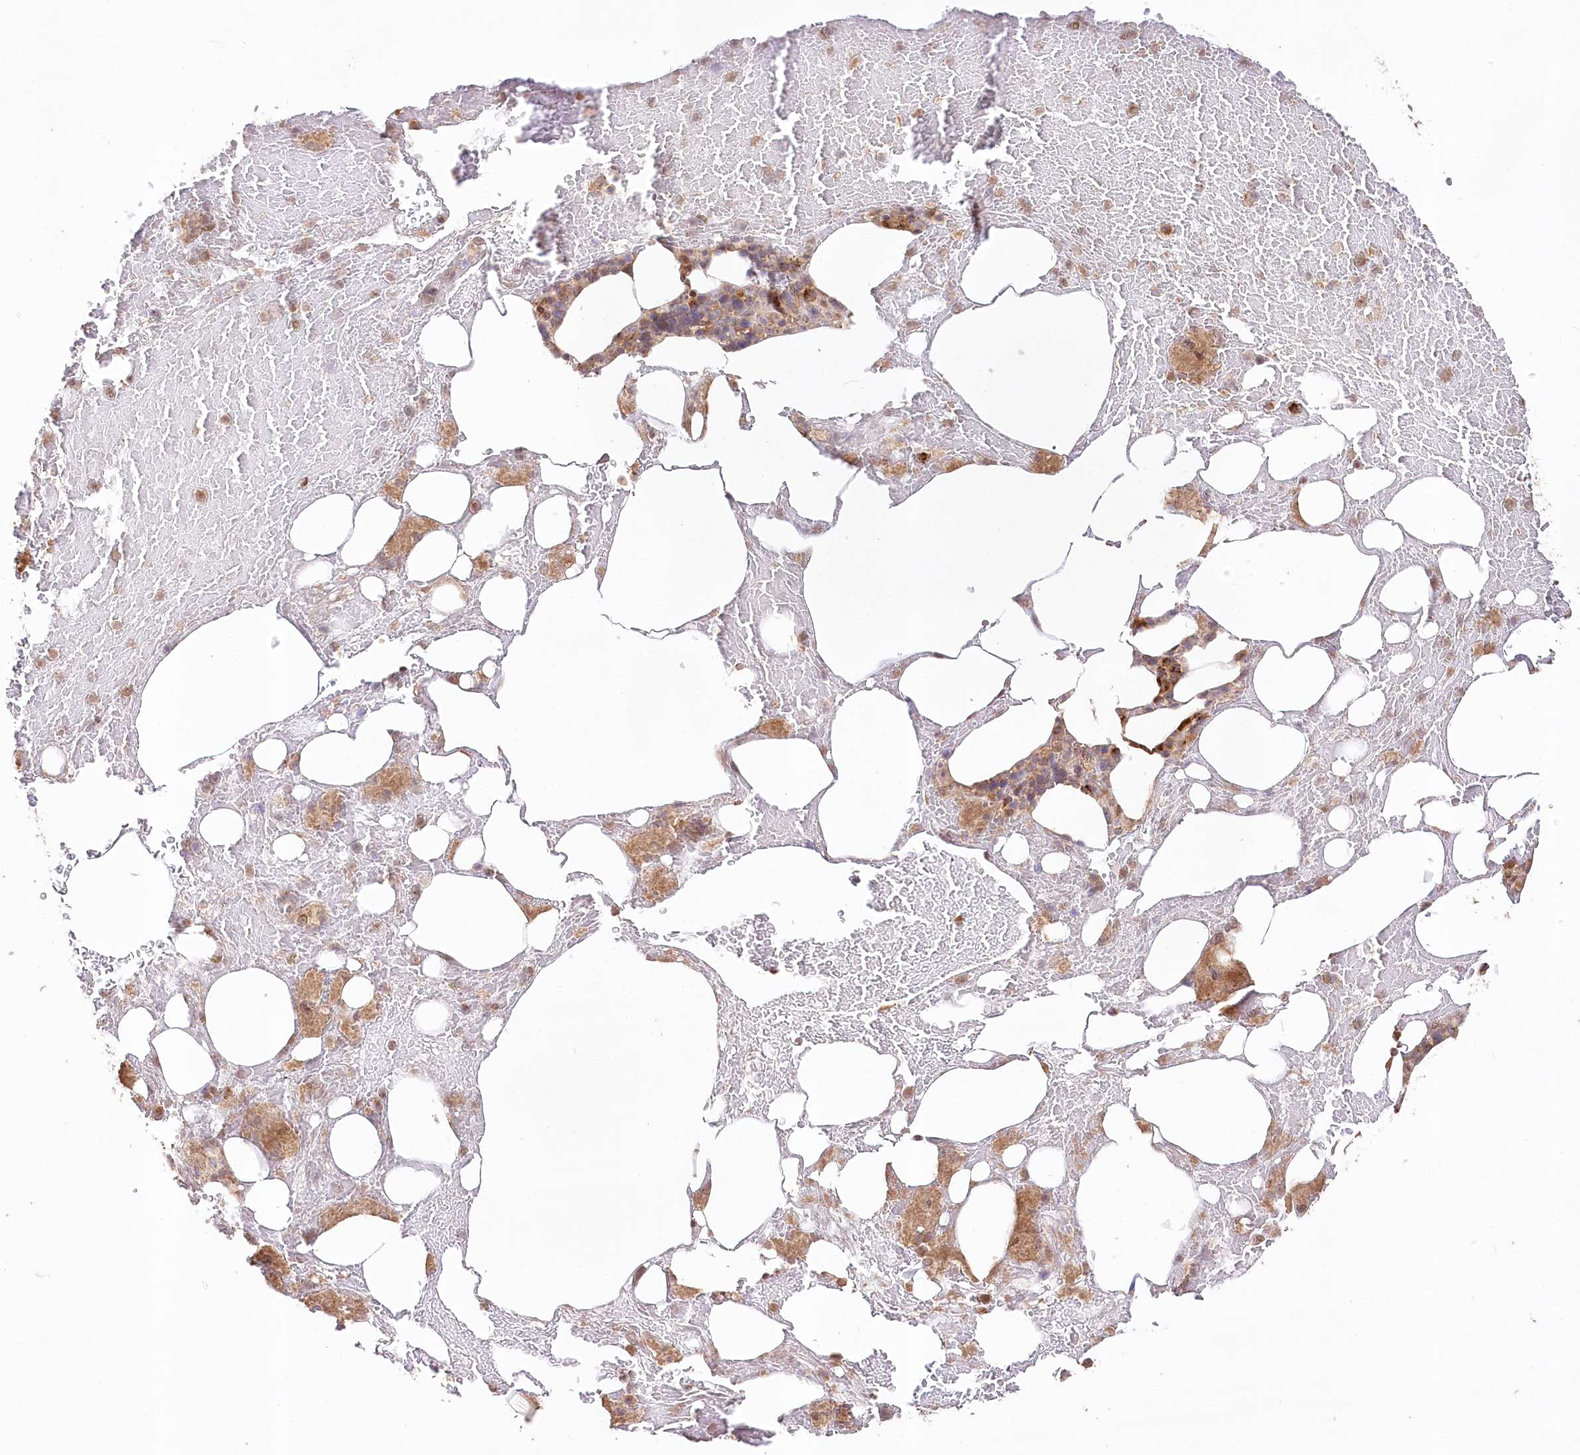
{"staining": {"intensity": "moderate", "quantity": "25%-75%", "location": "cytoplasmic/membranous"}, "tissue": "bone marrow", "cell_type": "Hematopoietic cells", "image_type": "normal", "snomed": [{"axis": "morphology", "description": "Normal tissue, NOS"}, {"axis": "topography", "description": "Bone marrow"}], "caption": "Bone marrow stained with DAB IHC demonstrates medium levels of moderate cytoplasmic/membranous expression in about 25%-75% of hematopoietic cells.", "gene": "DMXL1", "patient": {"sex": "male", "age": 60}}